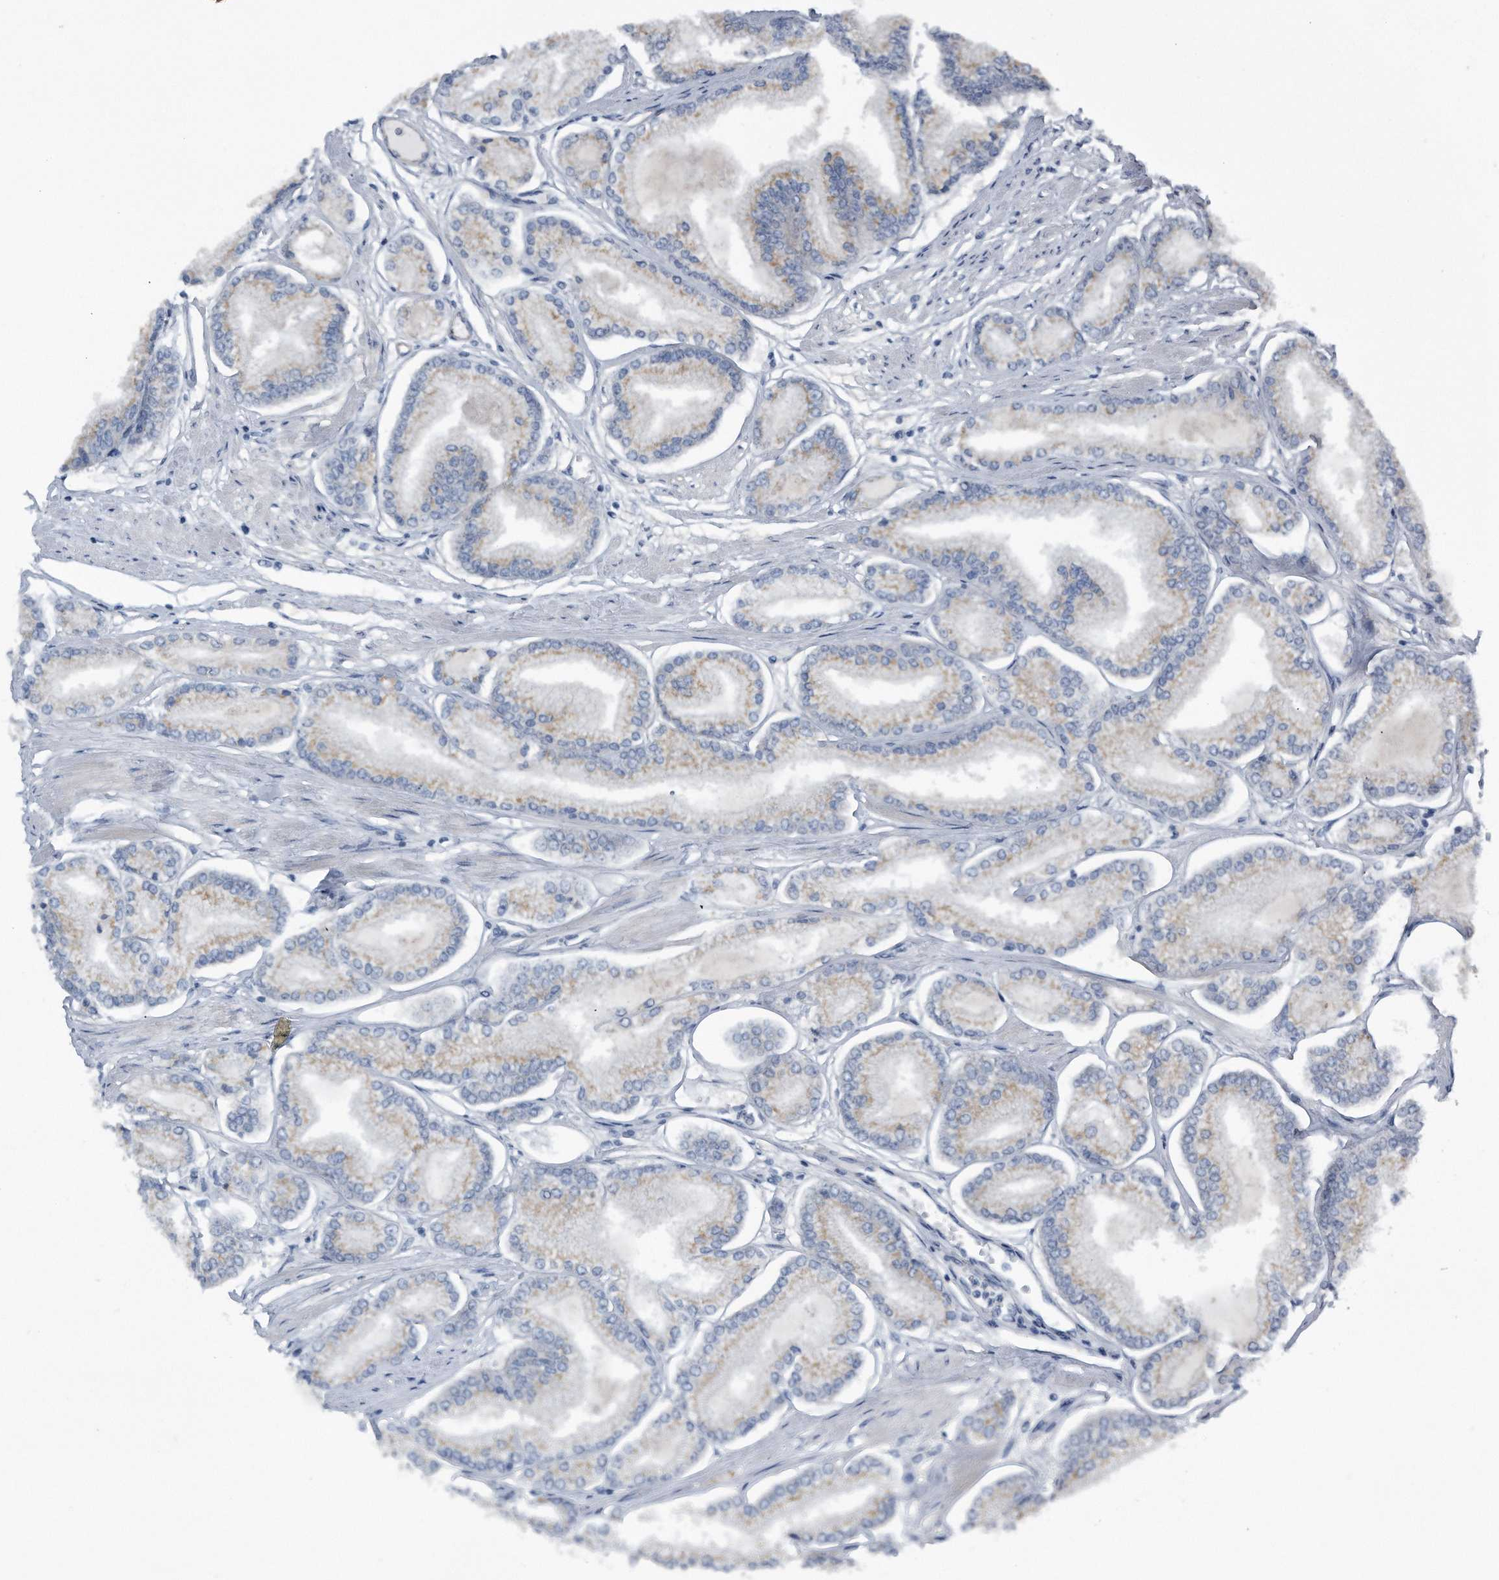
{"staining": {"intensity": "weak", "quantity": ">75%", "location": "cytoplasmic/membranous"}, "tissue": "prostate cancer", "cell_type": "Tumor cells", "image_type": "cancer", "snomed": [{"axis": "morphology", "description": "Adenocarcinoma, Low grade"}, {"axis": "topography", "description": "Prostate"}], "caption": "Prostate cancer stained with immunohistochemistry shows weak cytoplasmic/membranous positivity in about >75% of tumor cells. The staining was performed using DAB (3,3'-diaminobenzidine), with brown indicating positive protein expression. Nuclei are stained blue with hematoxylin.", "gene": "LYRM4", "patient": {"sex": "male", "age": 52}}